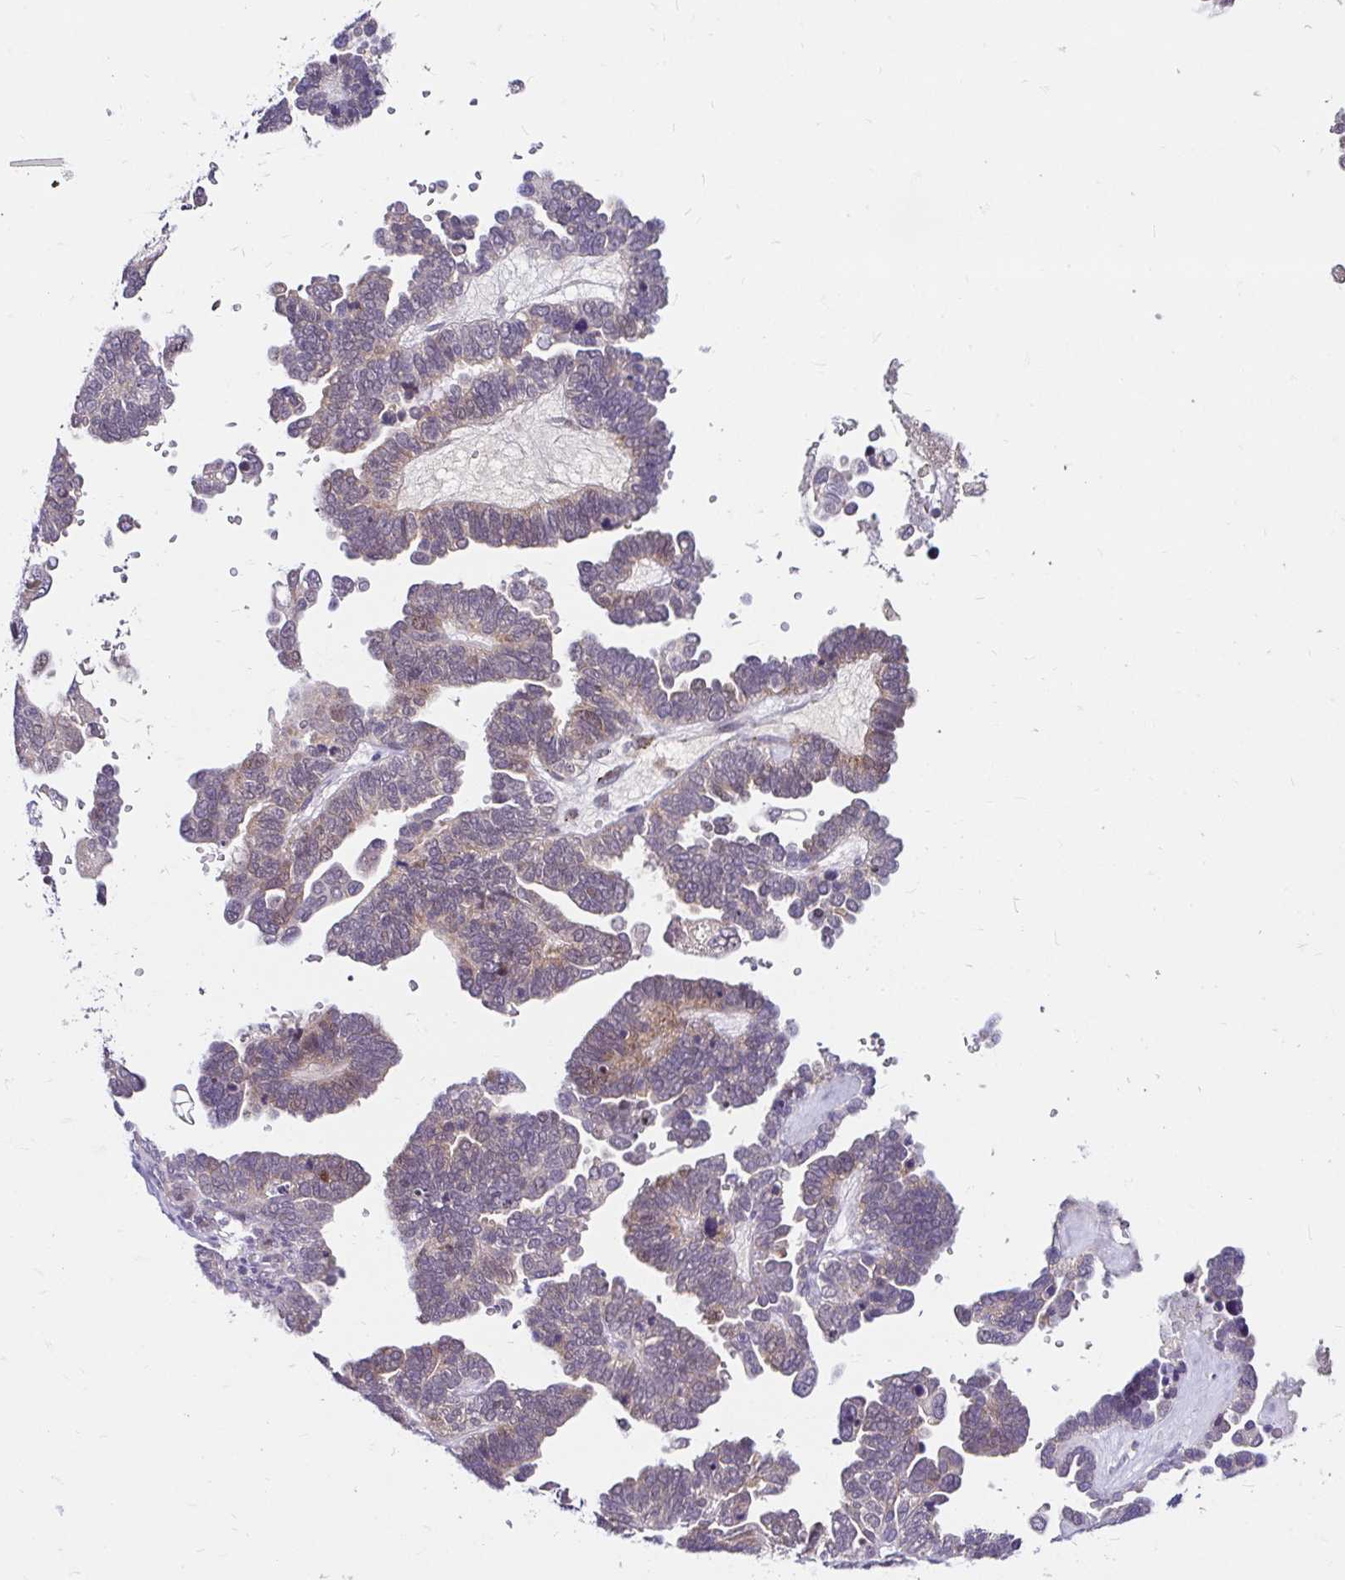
{"staining": {"intensity": "weak", "quantity": "<25%", "location": "cytoplasmic/membranous"}, "tissue": "ovarian cancer", "cell_type": "Tumor cells", "image_type": "cancer", "snomed": [{"axis": "morphology", "description": "Cystadenocarcinoma, serous, NOS"}, {"axis": "topography", "description": "Ovary"}], "caption": "Immunohistochemistry of human ovarian cancer reveals no positivity in tumor cells.", "gene": "GUCY1A1", "patient": {"sex": "female", "age": 51}}